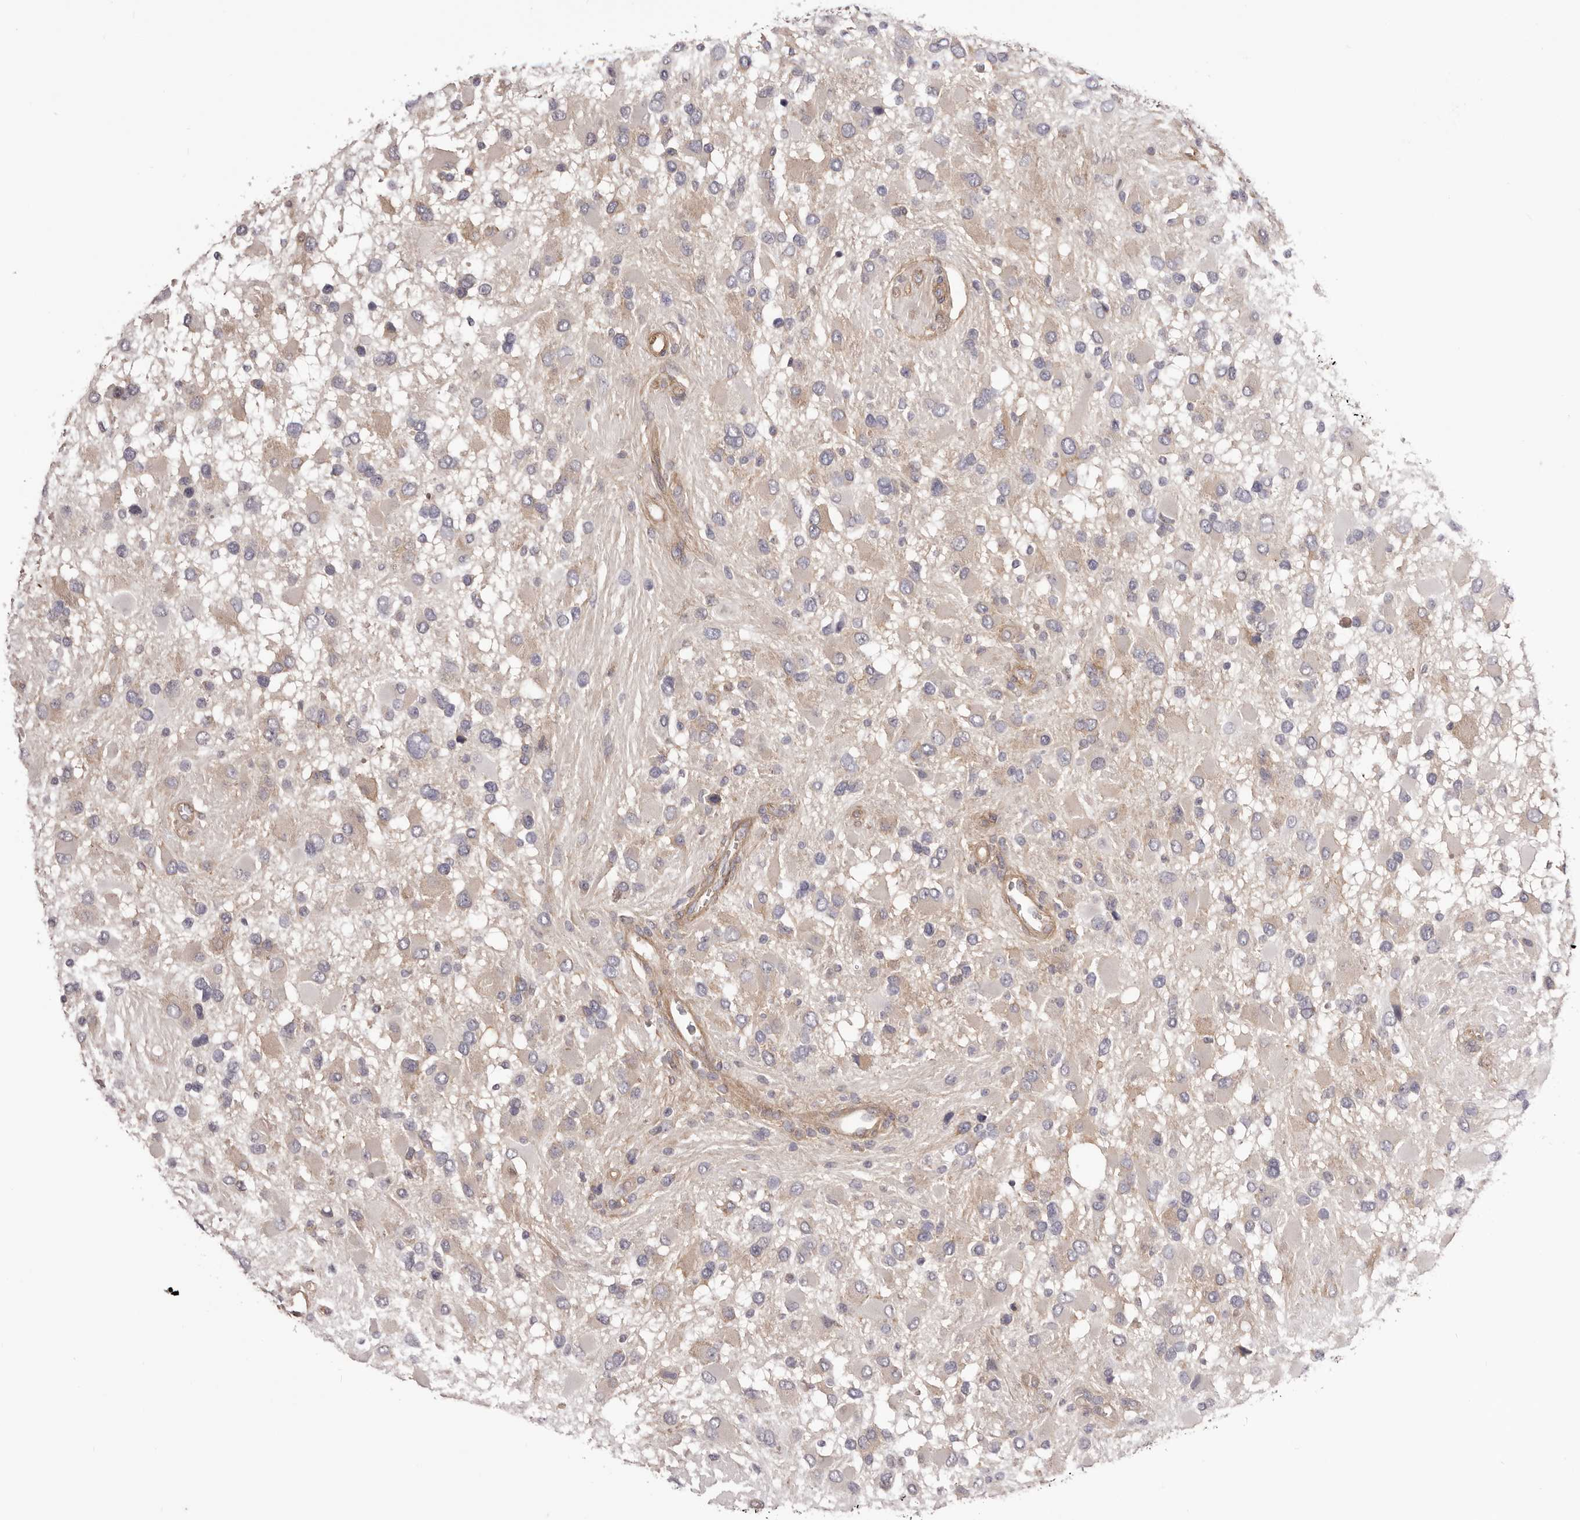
{"staining": {"intensity": "negative", "quantity": "none", "location": "none"}, "tissue": "glioma", "cell_type": "Tumor cells", "image_type": "cancer", "snomed": [{"axis": "morphology", "description": "Glioma, malignant, High grade"}, {"axis": "topography", "description": "Brain"}], "caption": "Immunohistochemistry (IHC) of human glioma demonstrates no expression in tumor cells.", "gene": "DMRT2", "patient": {"sex": "male", "age": 53}}